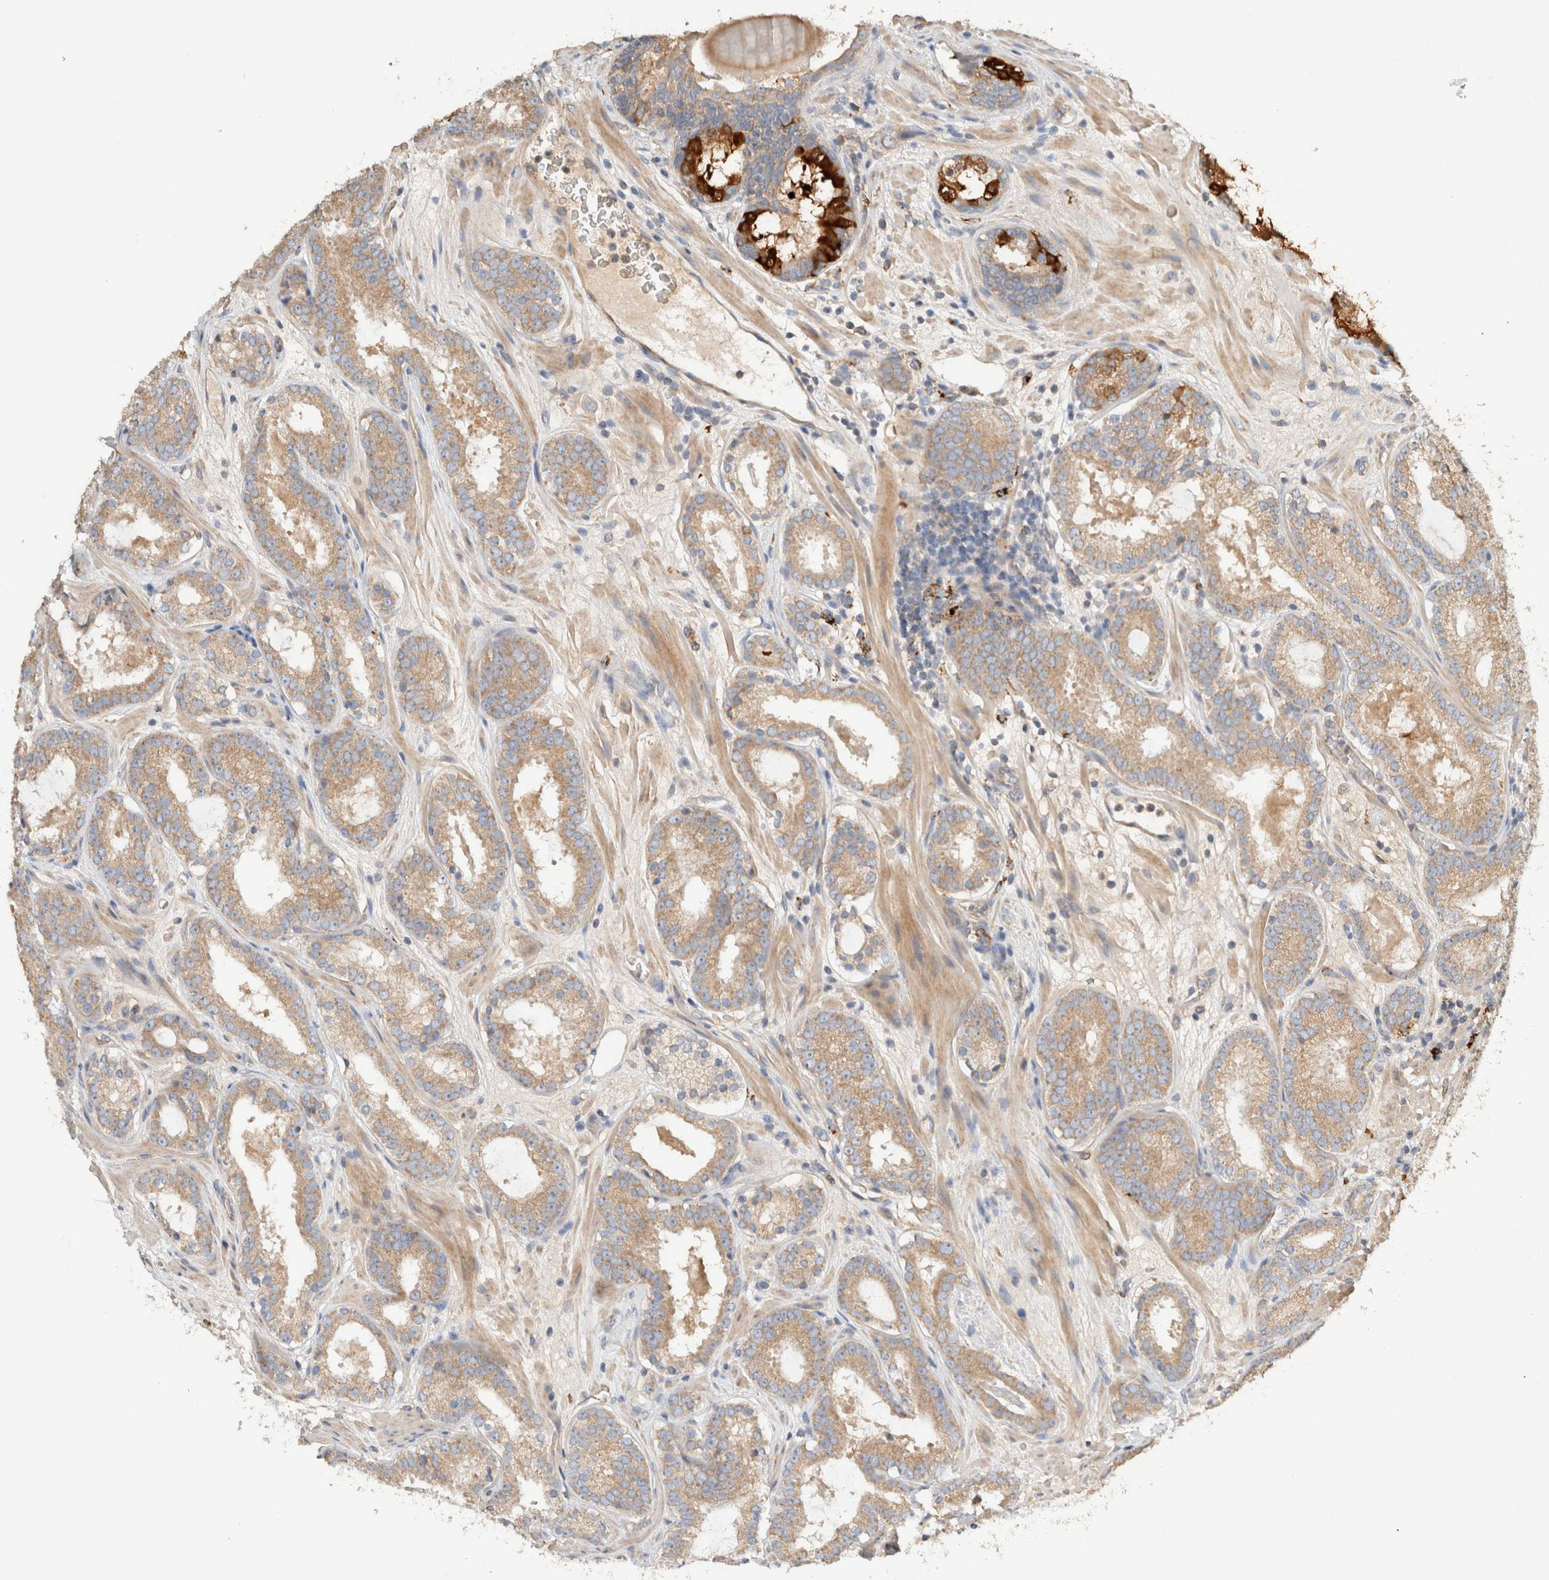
{"staining": {"intensity": "moderate", "quantity": ">75%", "location": "cytoplasmic/membranous"}, "tissue": "prostate cancer", "cell_type": "Tumor cells", "image_type": "cancer", "snomed": [{"axis": "morphology", "description": "Adenocarcinoma, Low grade"}, {"axis": "topography", "description": "Prostate"}], "caption": "Prostate adenocarcinoma (low-grade) stained for a protein shows moderate cytoplasmic/membranous positivity in tumor cells.", "gene": "B3GNTL1", "patient": {"sex": "male", "age": 69}}